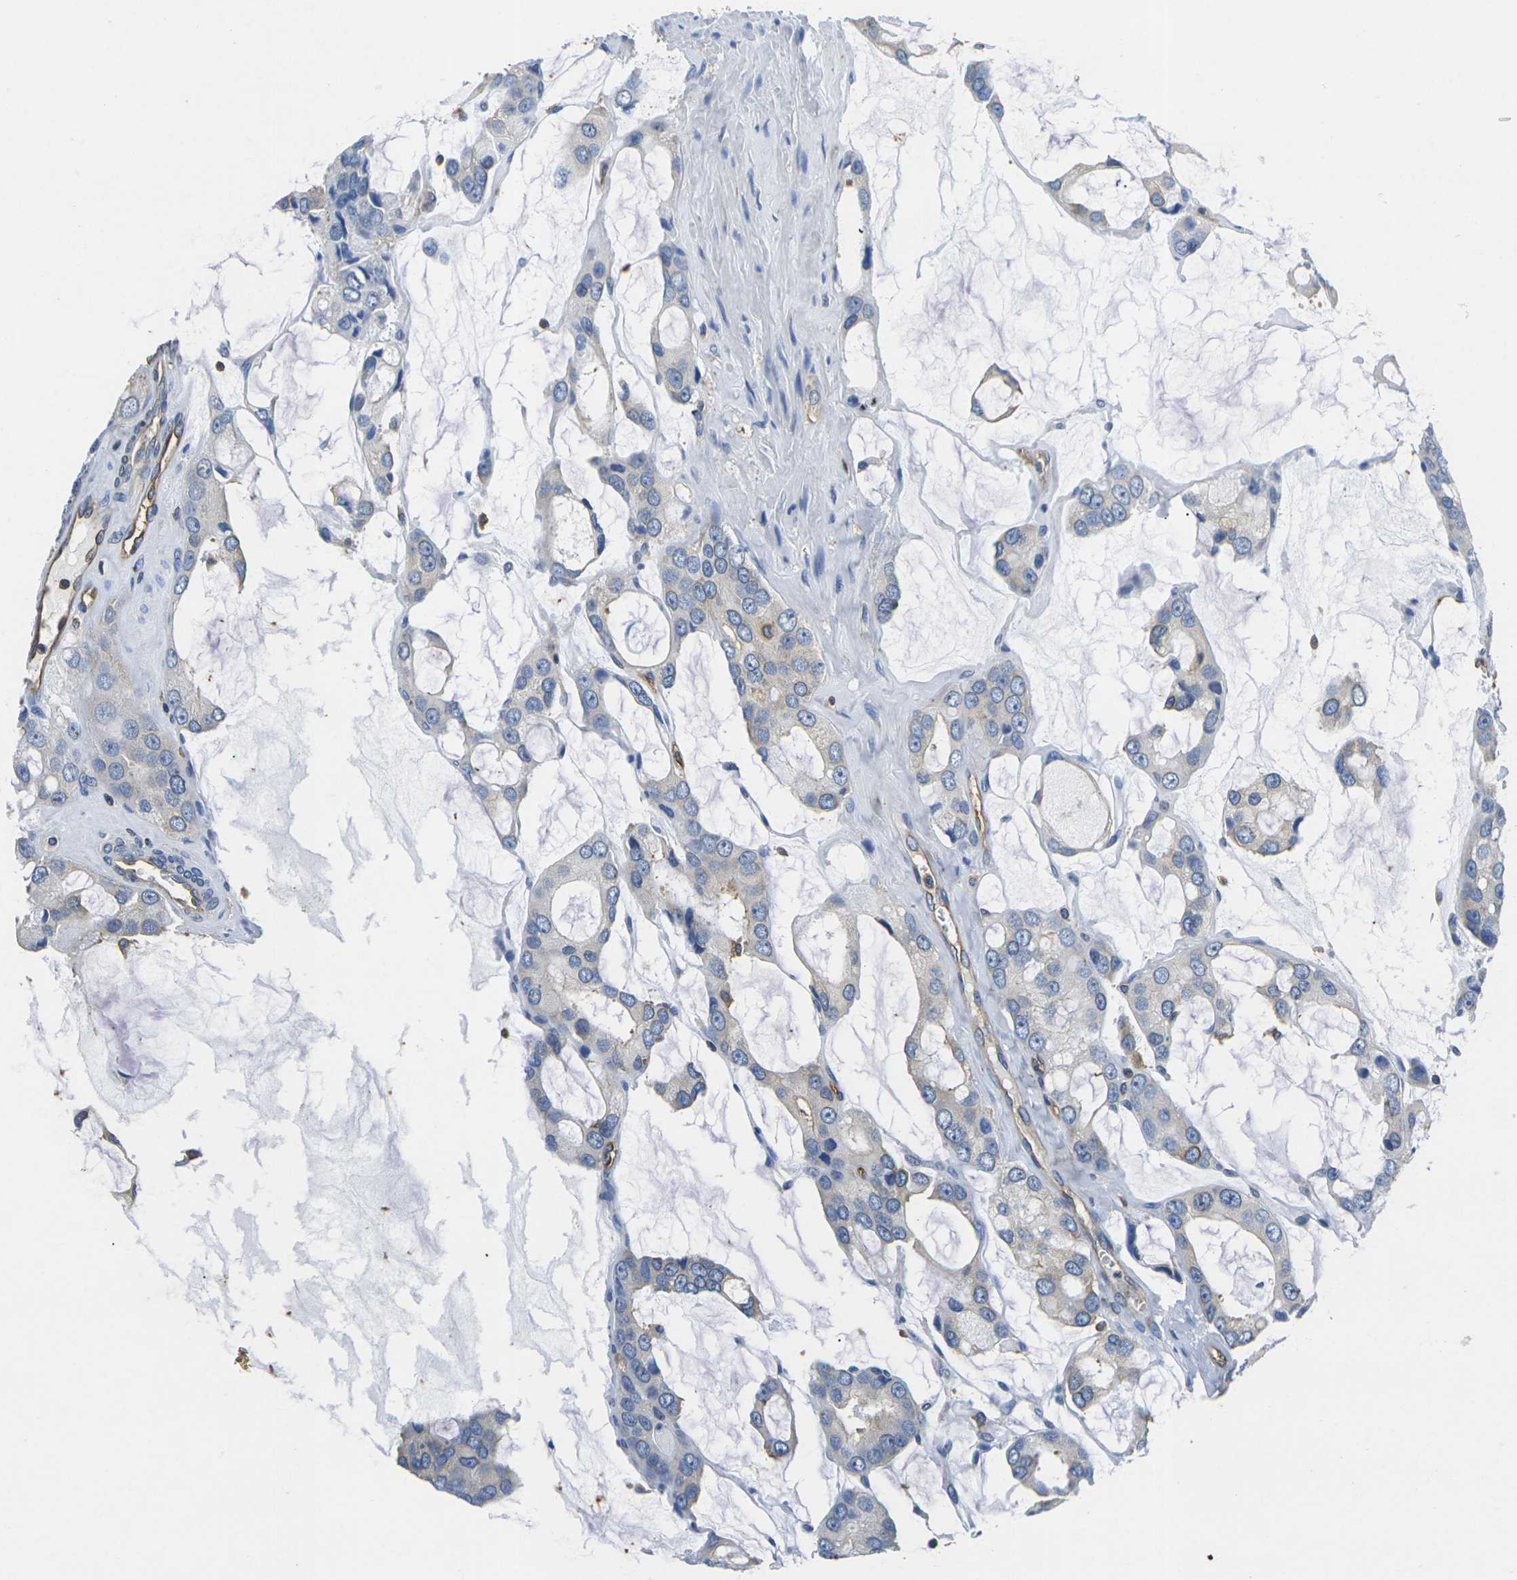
{"staining": {"intensity": "weak", "quantity": "25%-75%", "location": "cytoplasmic/membranous"}, "tissue": "prostate cancer", "cell_type": "Tumor cells", "image_type": "cancer", "snomed": [{"axis": "morphology", "description": "Adenocarcinoma, High grade"}, {"axis": "topography", "description": "Prostate"}], "caption": "High-magnification brightfield microscopy of adenocarcinoma (high-grade) (prostate) stained with DAB (3,3'-diaminobenzidine) (brown) and counterstained with hematoxylin (blue). tumor cells exhibit weak cytoplasmic/membranous positivity is present in approximately25%-75% of cells. The protein of interest is shown in brown color, while the nuclei are stained blue.", "gene": "FAM110D", "patient": {"sex": "male", "age": 67}}